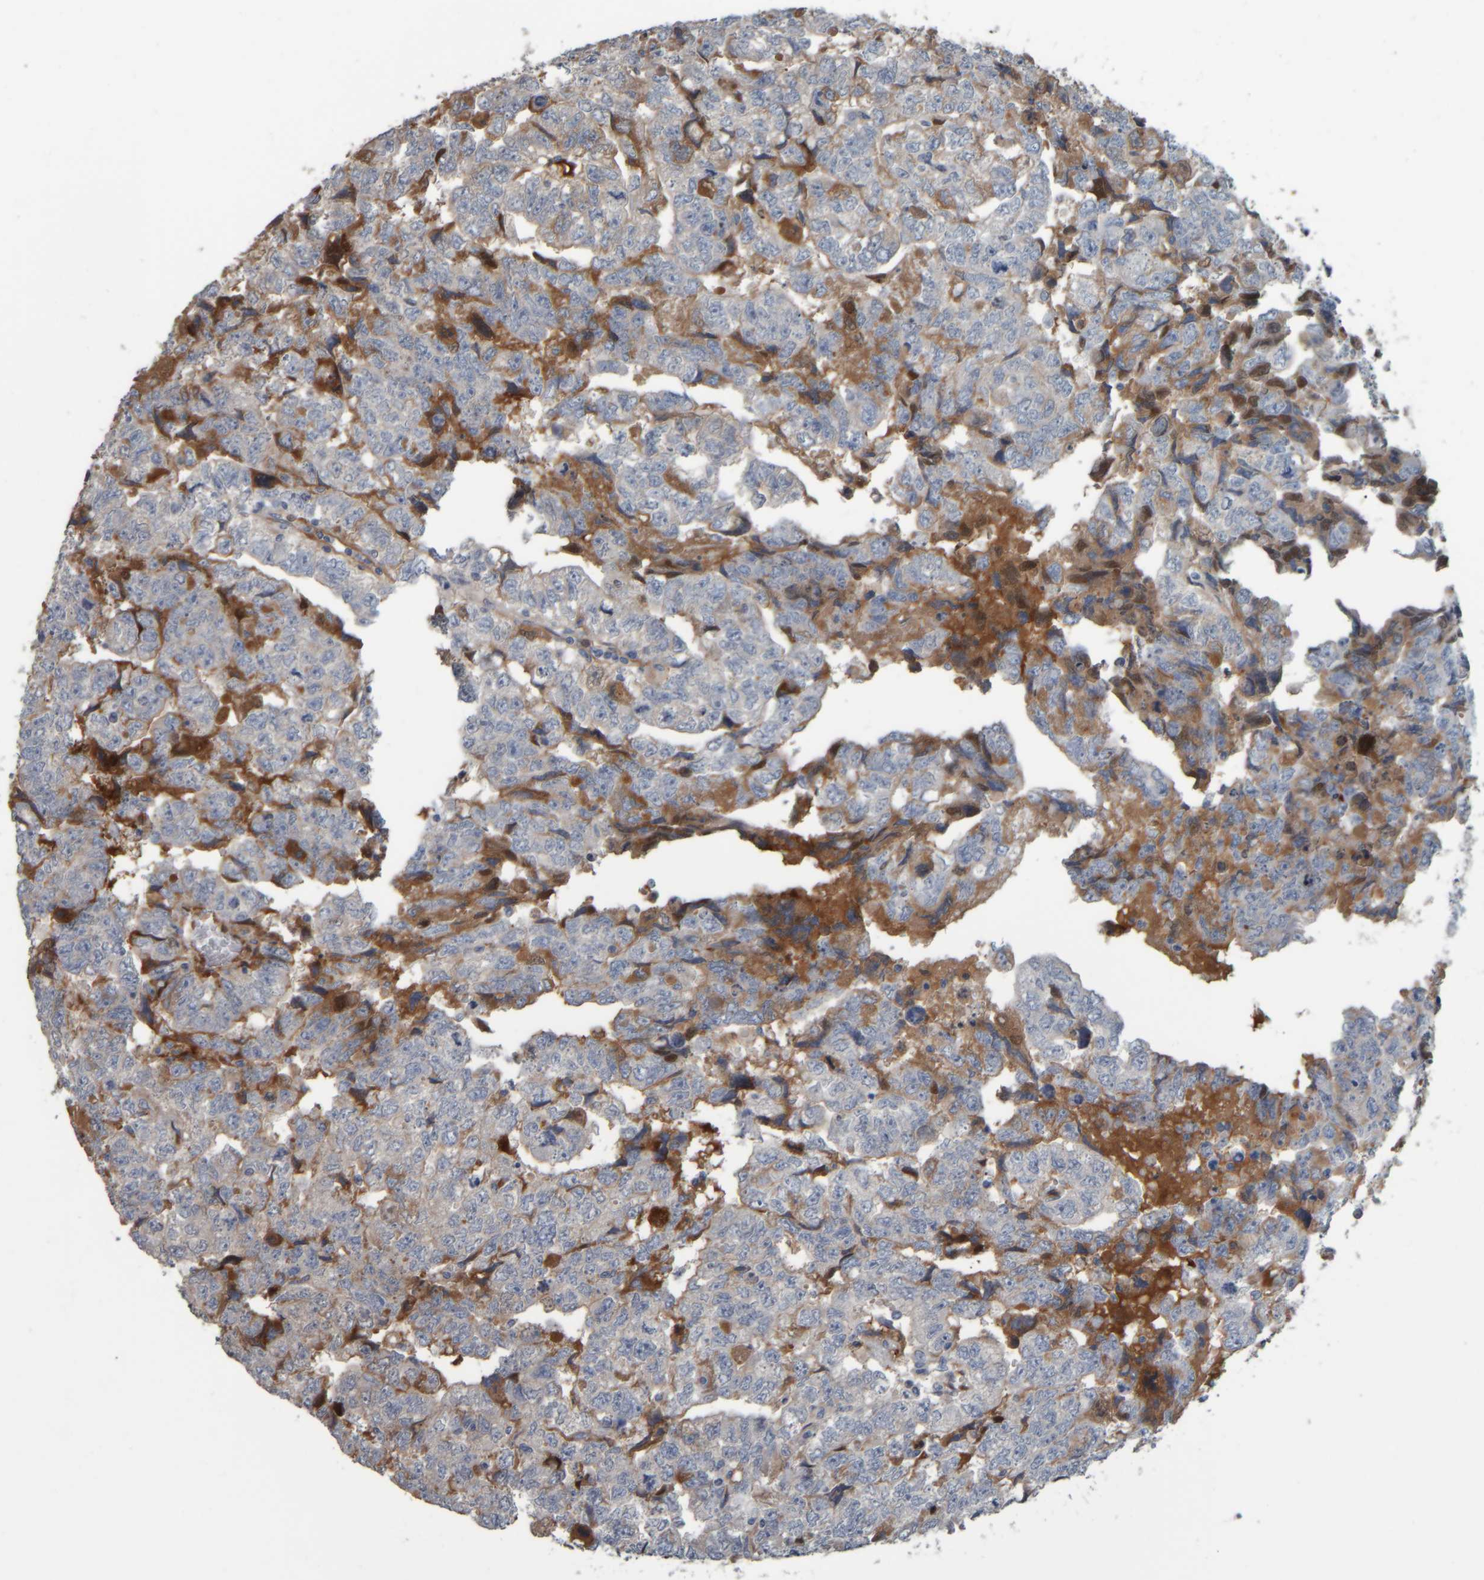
{"staining": {"intensity": "negative", "quantity": "none", "location": "none"}, "tissue": "testis cancer", "cell_type": "Tumor cells", "image_type": "cancer", "snomed": [{"axis": "morphology", "description": "Carcinoma, Embryonal, NOS"}, {"axis": "topography", "description": "Testis"}], "caption": "Immunohistochemical staining of human testis cancer (embryonal carcinoma) reveals no significant expression in tumor cells.", "gene": "CAVIN4", "patient": {"sex": "male", "age": 36}}